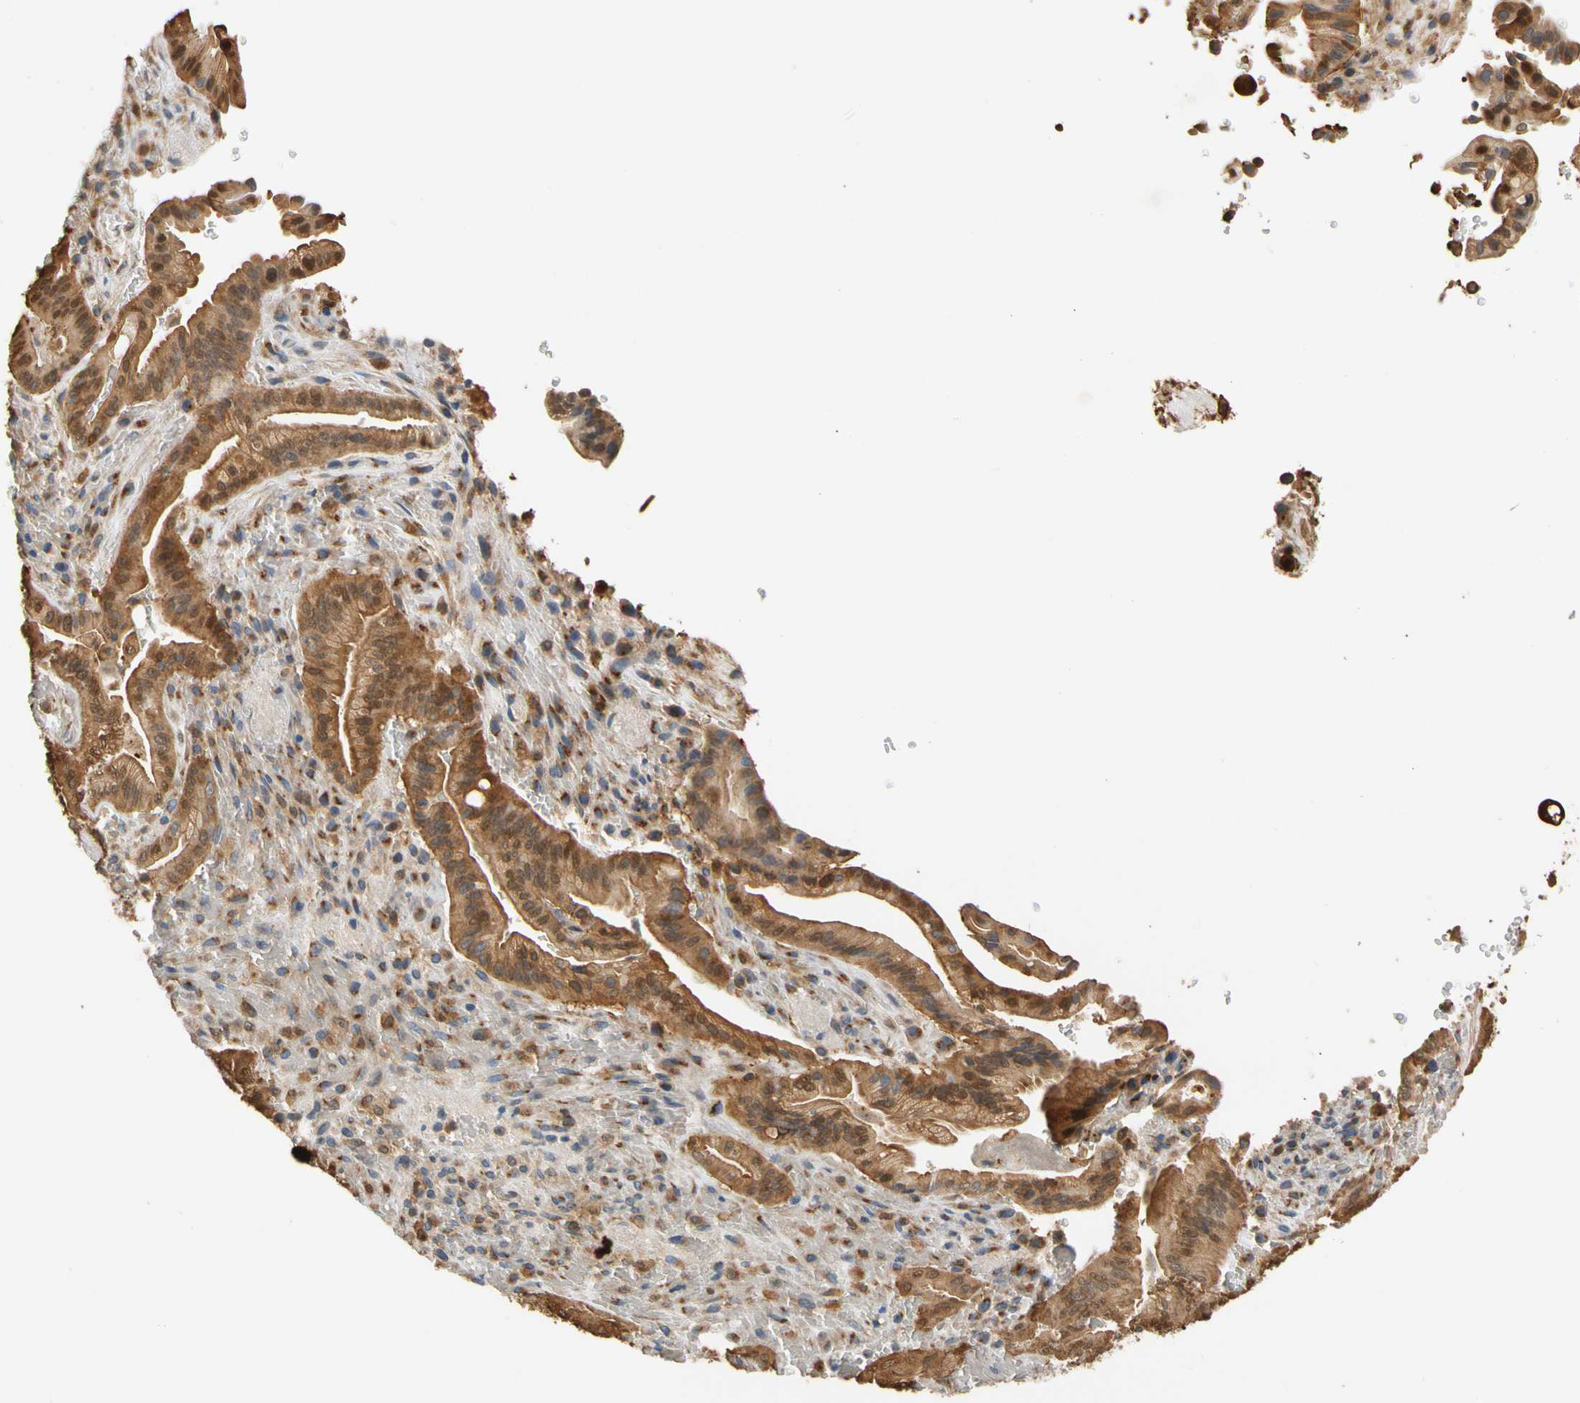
{"staining": {"intensity": "moderate", "quantity": ">75%", "location": "cytoplasmic/membranous"}, "tissue": "liver cancer", "cell_type": "Tumor cells", "image_type": "cancer", "snomed": [{"axis": "morphology", "description": "Cholangiocarcinoma"}, {"axis": "topography", "description": "Liver"}], "caption": "This histopathology image demonstrates immunohistochemistry (IHC) staining of liver cholangiocarcinoma, with medium moderate cytoplasmic/membranous staining in approximately >75% of tumor cells.", "gene": "GPSM2", "patient": {"sex": "female", "age": 68}}